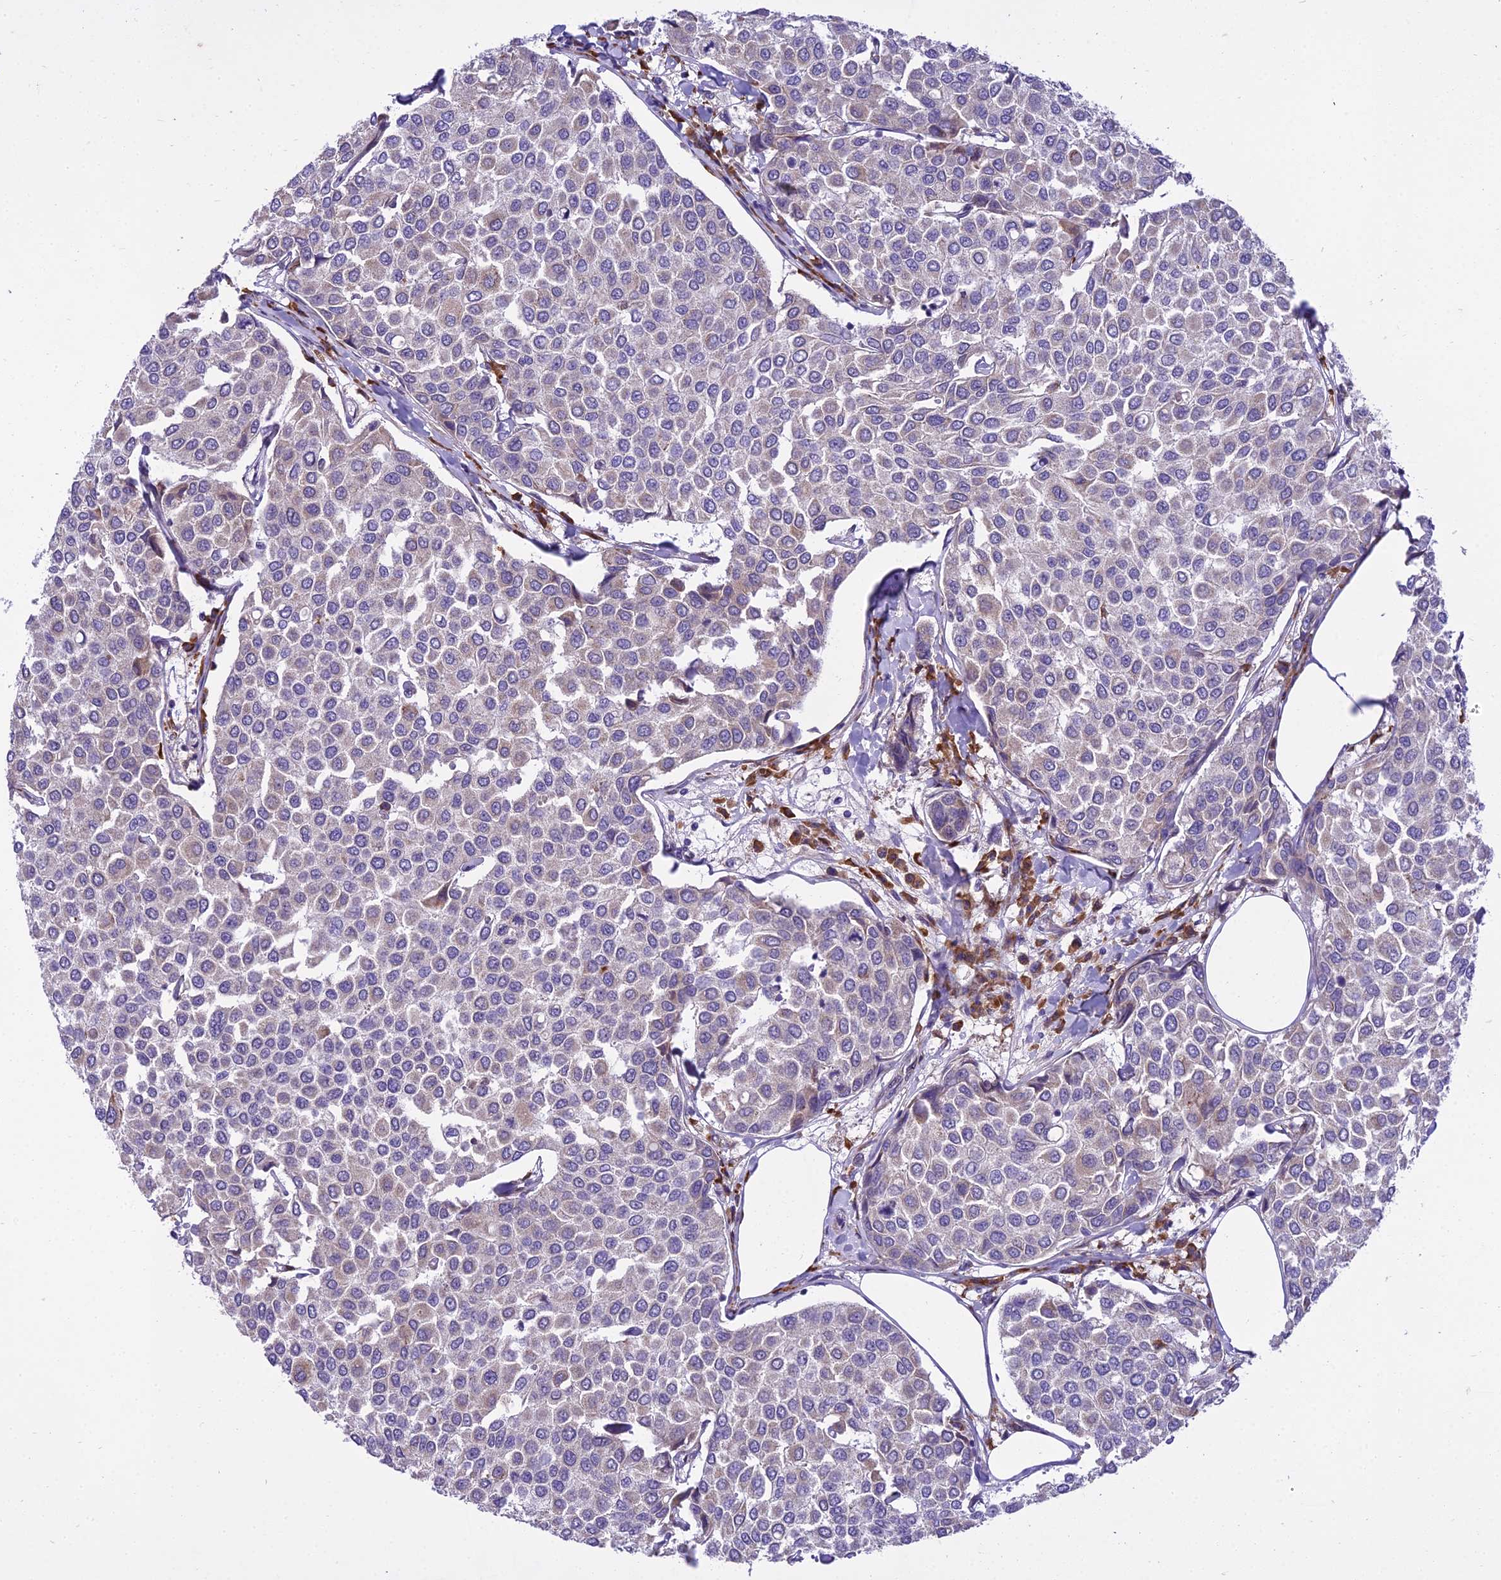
{"staining": {"intensity": "negative", "quantity": "none", "location": "none"}, "tissue": "breast cancer", "cell_type": "Tumor cells", "image_type": "cancer", "snomed": [{"axis": "morphology", "description": "Duct carcinoma"}, {"axis": "topography", "description": "Breast"}], "caption": "This histopathology image is of breast cancer (intraductal carcinoma) stained with IHC to label a protein in brown with the nuclei are counter-stained blue. There is no positivity in tumor cells.", "gene": "NEURL2", "patient": {"sex": "female", "age": 55}}